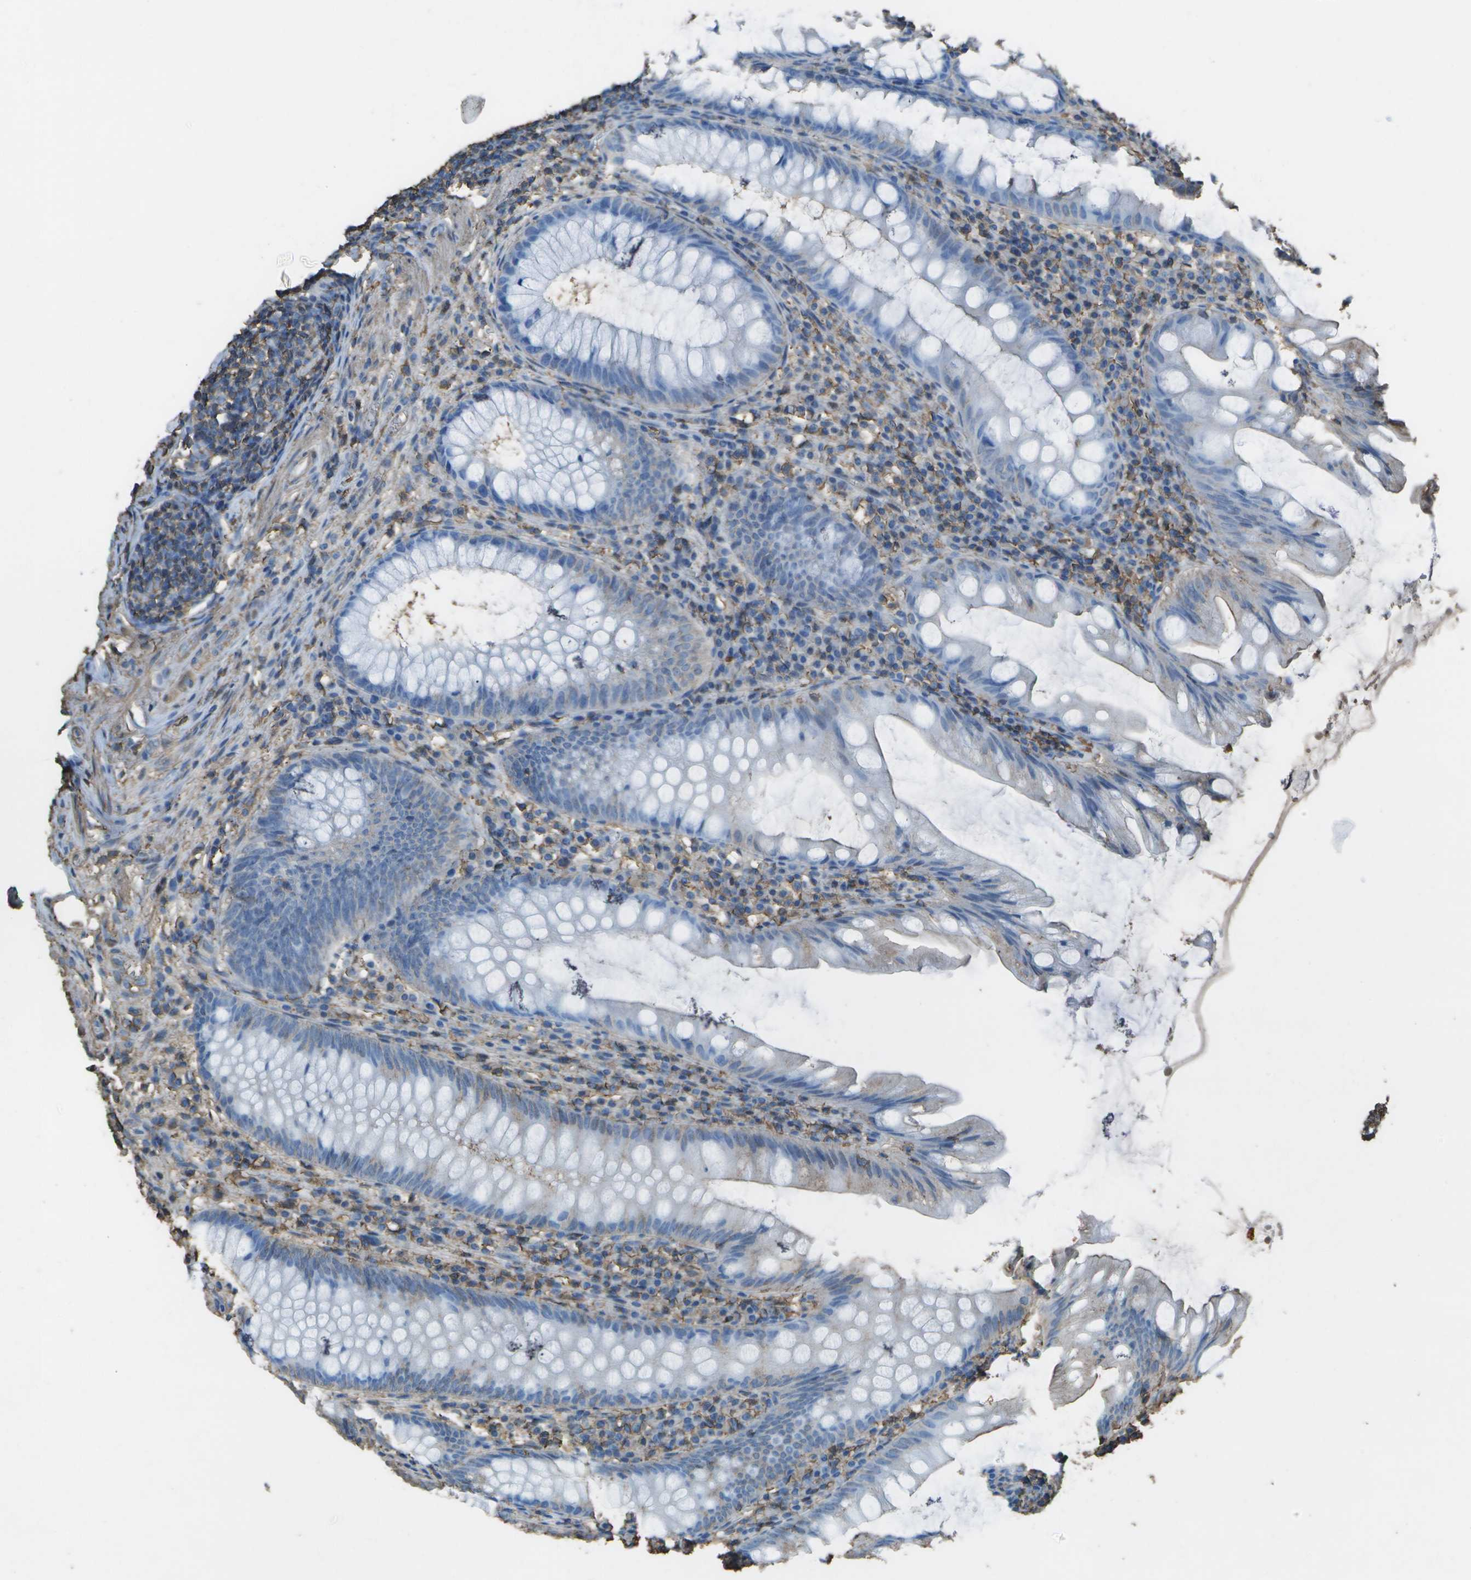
{"staining": {"intensity": "weak", "quantity": "<25%", "location": "cytoplasmic/membranous"}, "tissue": "appendix", "cell_type": "Glandular cells", "image_type": "normal", "snomed": [{"axis": "morphology", "description": "Normal tissue, NOS"}, {"axis": "topography", "description": "Appendix"}], "caption": "High power microscopy histopathology image of an immunohistochemistry (IHC) histopathology image of benign appendix, revealing no significant positivity in glandular cells.", "gene": "CYP4F11", "patient": {"sex": "male", "age": 56}}